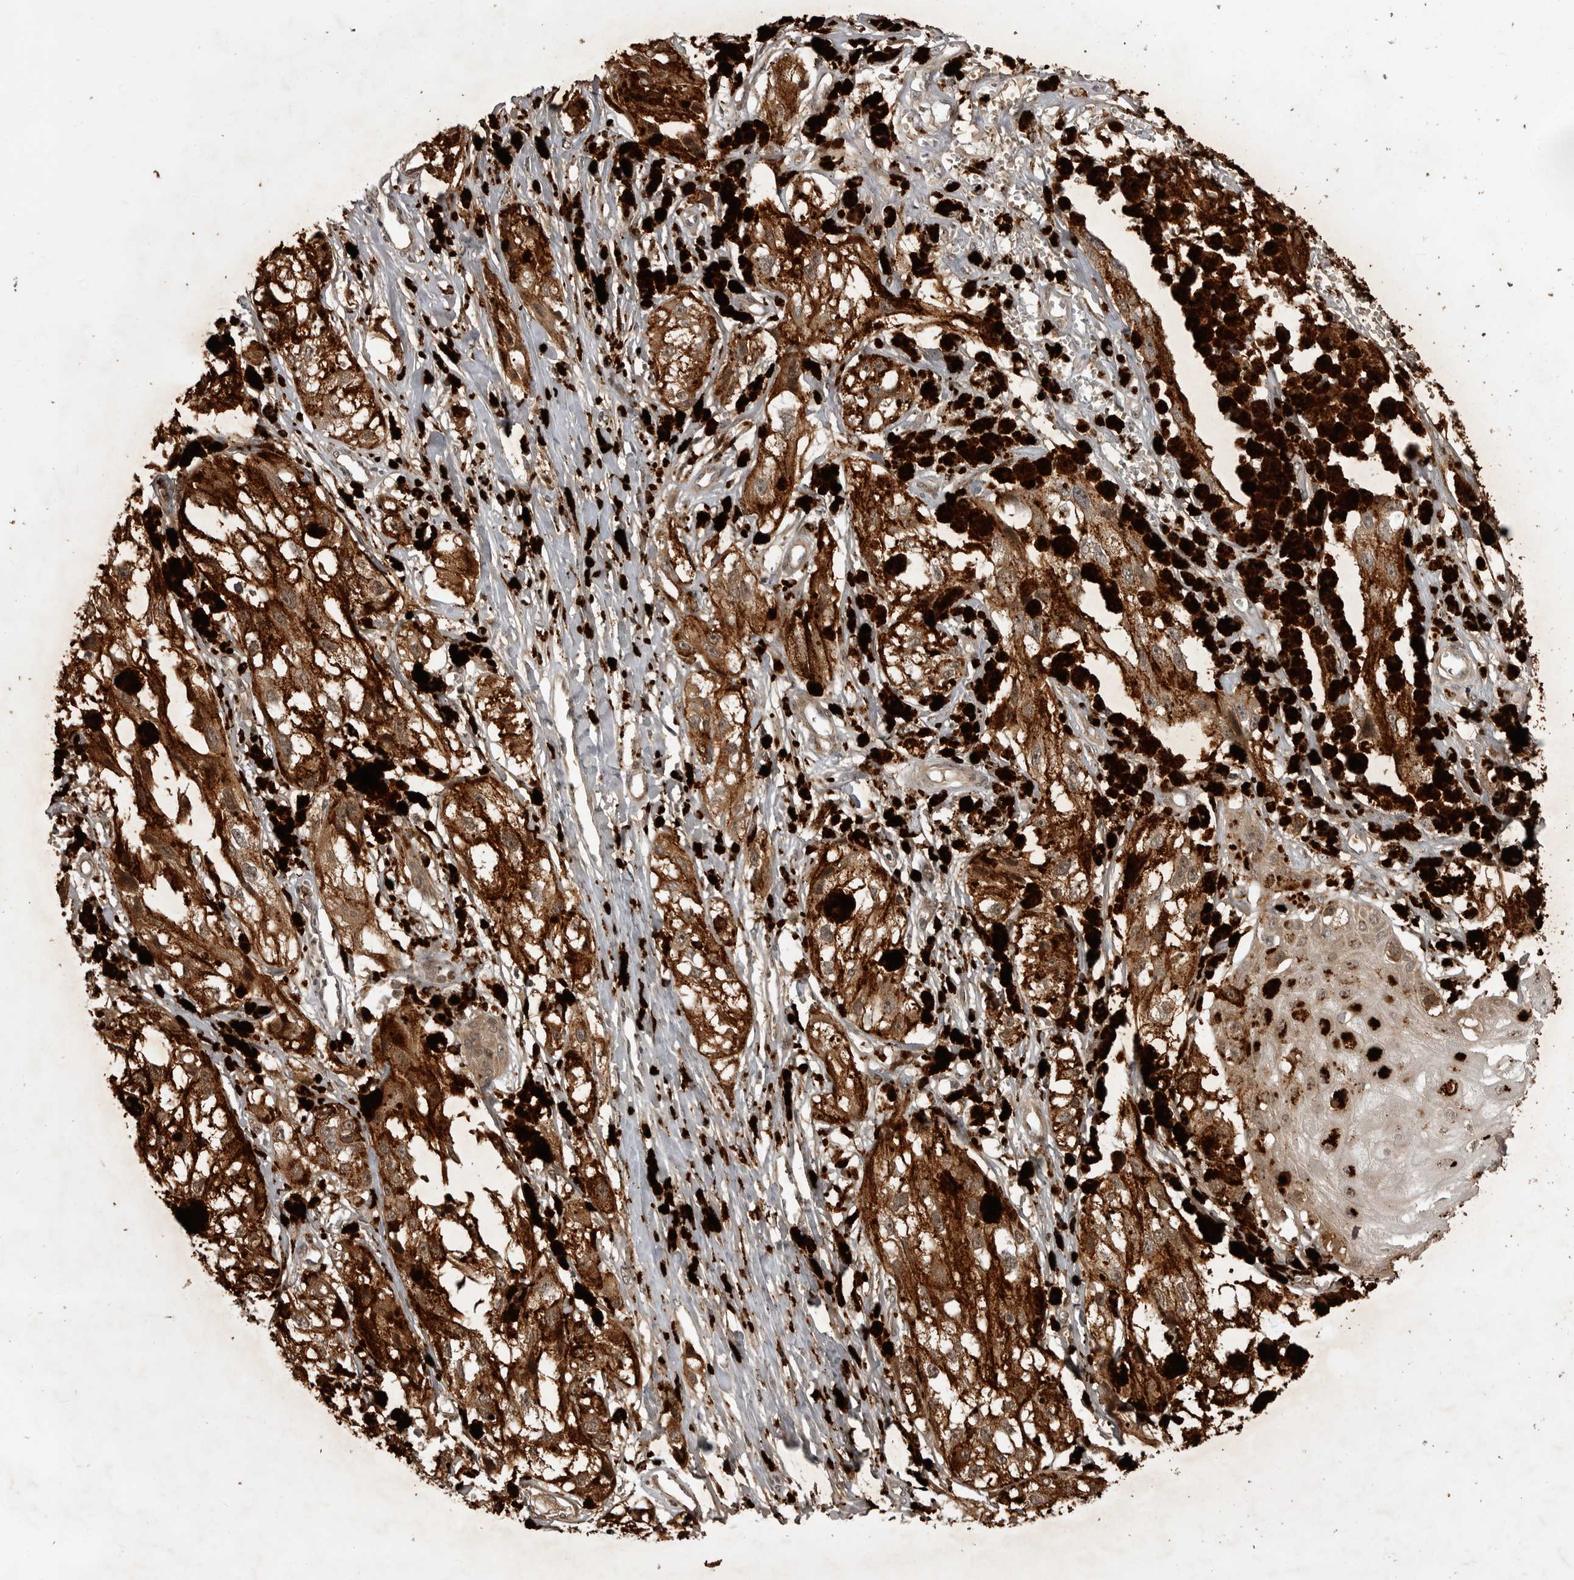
{"staining": {"intensity": "negative", "quantity": "none", "location": "none"}, "tissue": "melanoma", "cell_type": "Tumor cells", "image_type": "cancer", "snomed": [{"axis": "morphology", "description": "Malignant melanoma, NOS"}, {"axis": "topography", "description": "Skin"}], "caption": "Tumor cells are negative for brown protein staining in melanoma.", "gene": "AKAP7", "patient": {"sex": "male", "age": 88}}